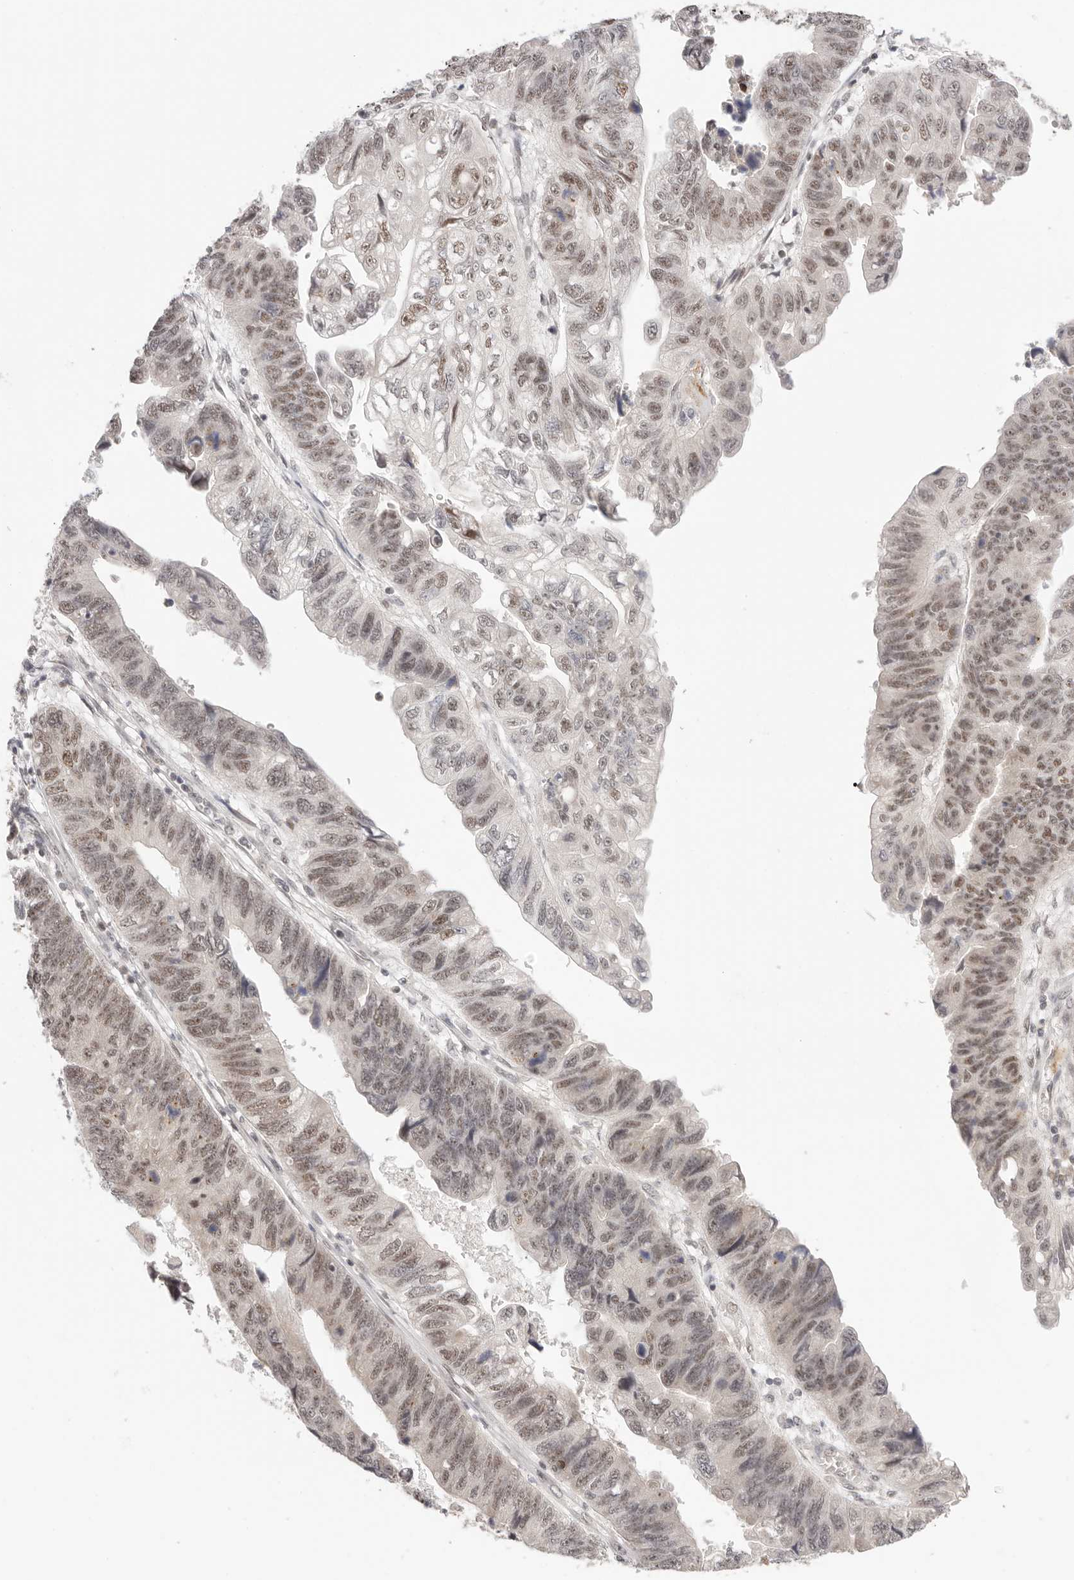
{"staining": {"intensity": "moderate", "quantity": ">75%", "location": "nuclear"}, "tissue": "stomach cancer", "cell_type": "Tumor cells", "image_type": "cancer", "snomed": [{"axis": "morphology", "description": "Adenocarcinoma, NOS"}, {"axis": "topography", "description": "Stomach"}], "caption": "This is a micrograph of immunohistochemistry (IHC) staining of stomach cancer, which shows moderate positivity in the nuclear of tumor cells.", "gene": "RFC3", "patient": {"sex": "male", "age": 59}}